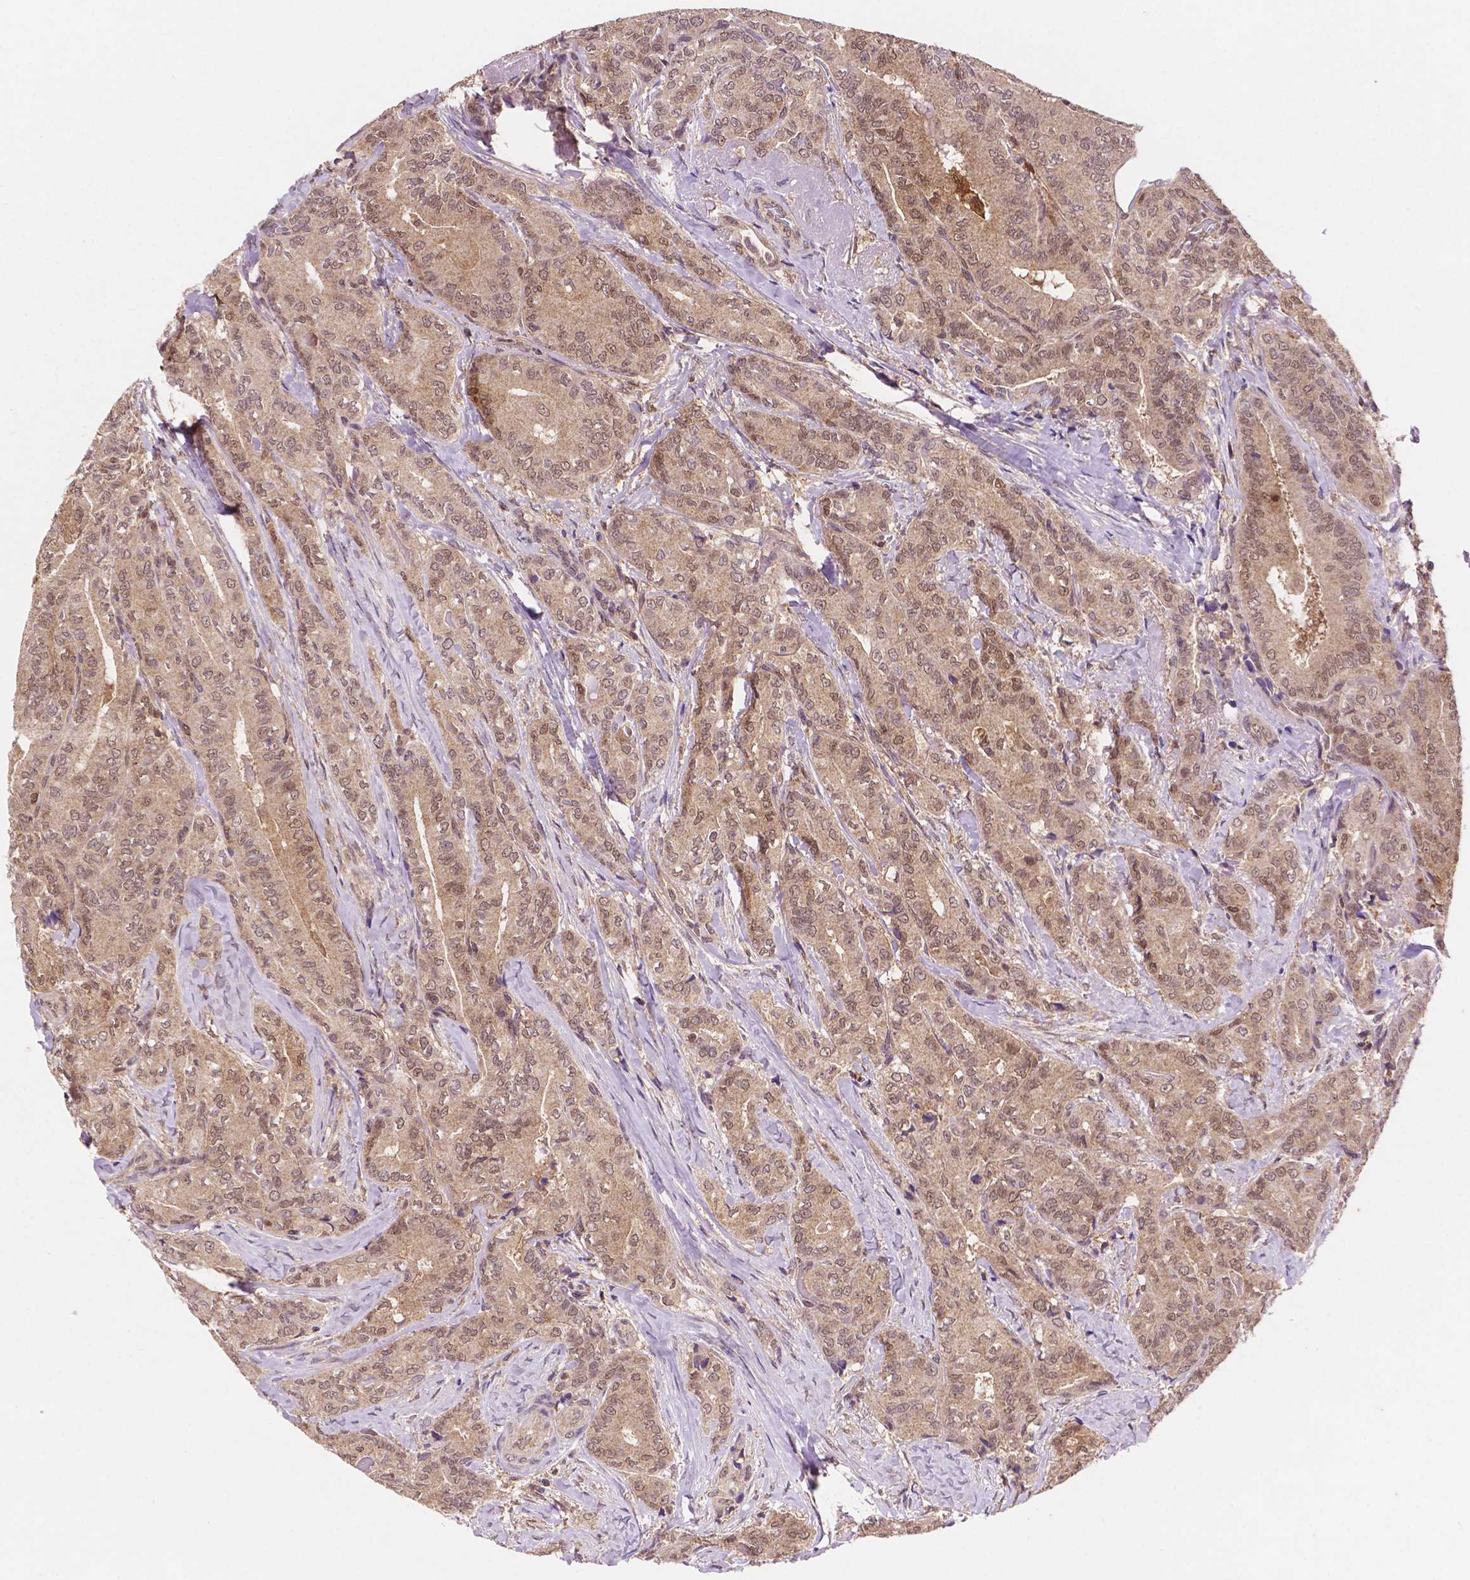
{"staining": {"intensity": "weak", "quantity": ">75%", "location": "cytoplasmic/membranous,nuclear"}, "tissue": "thyroid cancer", "cell_type": "Tumor cells", "image_type": "cancer", "snomed": [{"axis": "morphology", "description": "Papillary adenocarcinoma, NOS"}, {"axis": "topography", "description": "Thyroid gland"}], "caption": "A brown stain highlights weak cytoplasmic/membranous and nuclear positivity of a protein in thyroid papillary adenocarcinoma tumor cells. (Stains: DAB (3,3'-diaminobenzidine) in brown, nuclei in blue, Microscopy: brightfield microscopy at high magnification).", "gene": "UBE2L6", "patient": {"sex": "male", "age": 61}}